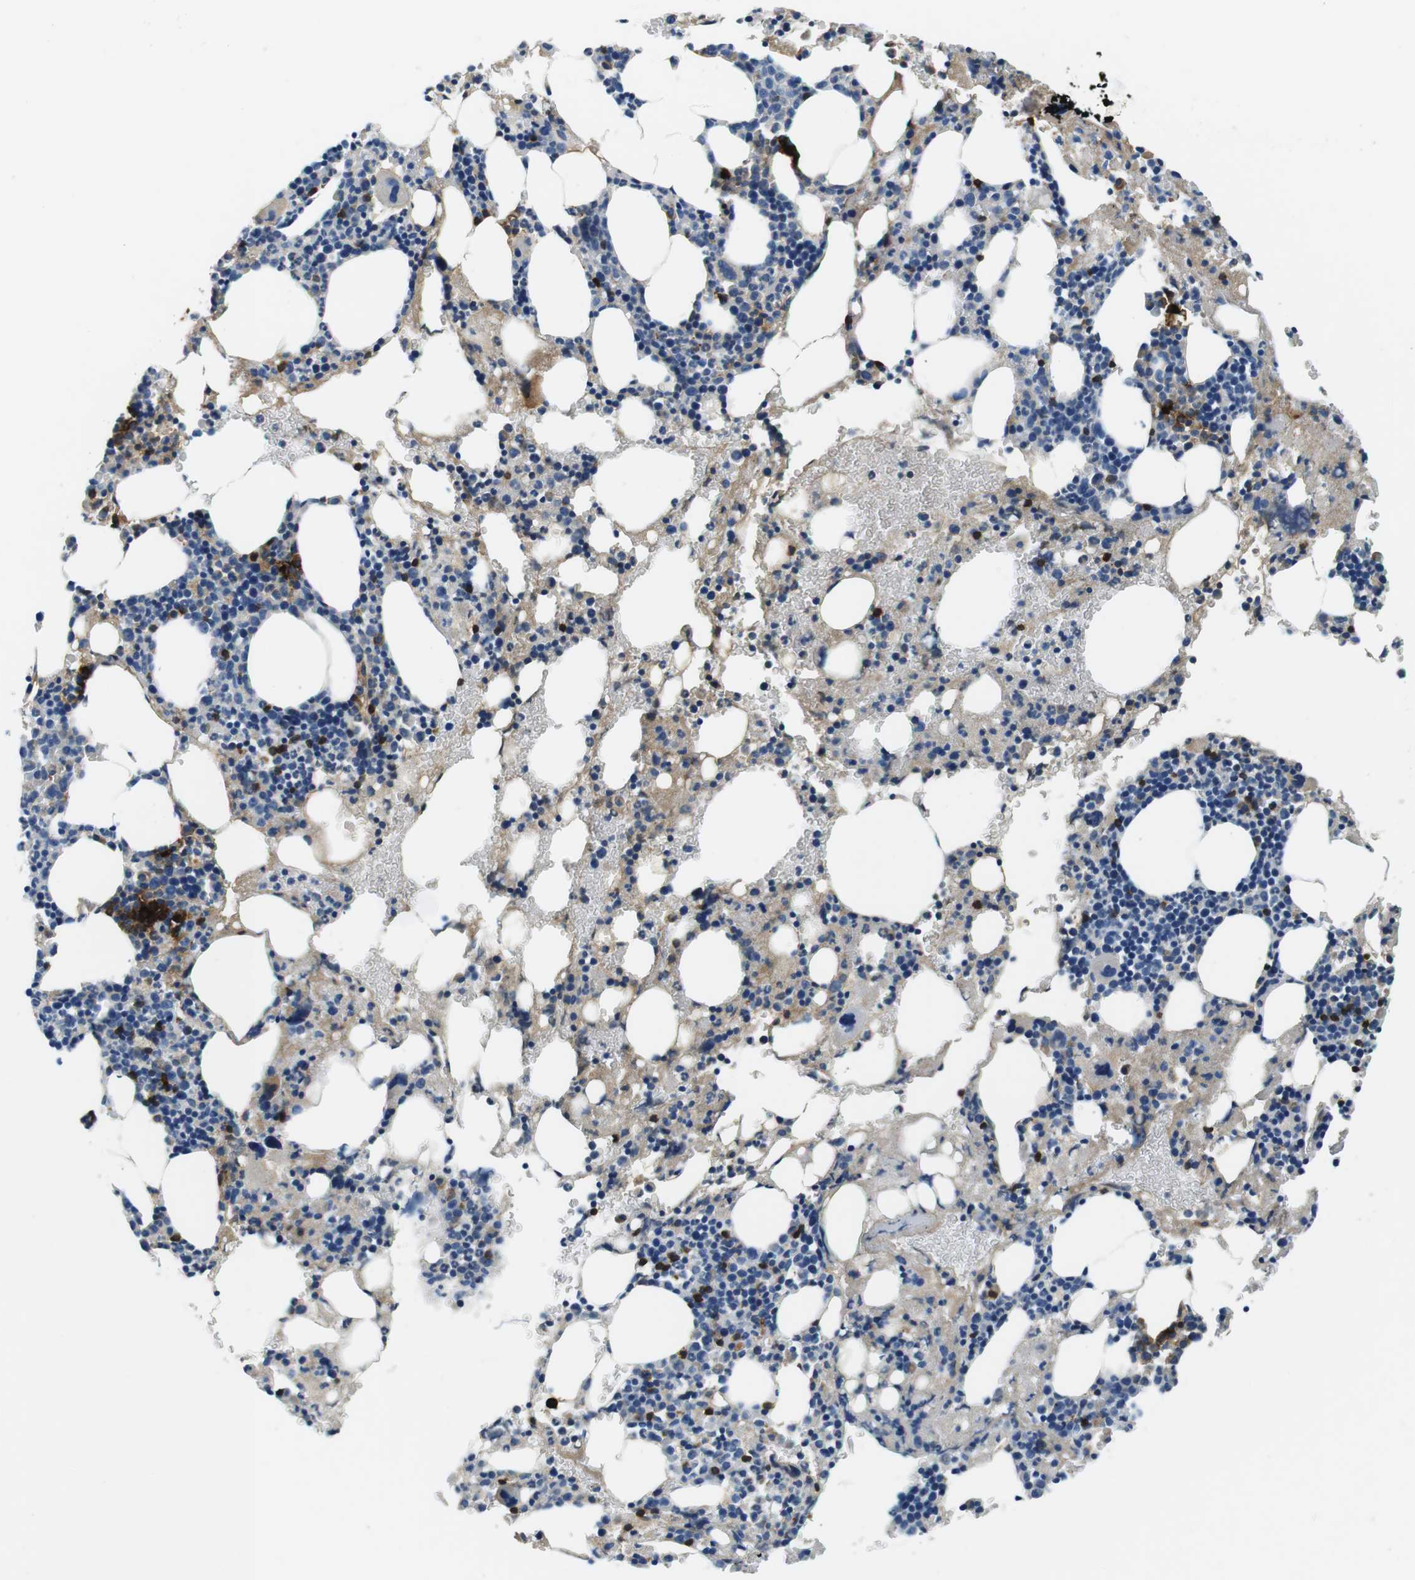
{"staining": {"intensity": "weak", "quantity": "<25%", "location": "cytoplasmic/membranous"}, "tissue": "bone marrow", "cell_type": "Hematopoietic cells", "image_type": "normal", "snomed": [{"axis": "morphology", "description": "Normal tissue, NOS"}, {"axis": "morphology", "description": "Inflammation, NOS"}, {"axis": "topography", "description": "Bone marrow"}], "caption": "Micrograph shows no significant protein expression in hematopoietic cells of benign bone marrow. (Stains: DAB immunohistochemistry with hematoxylin counter stain, Microscopy: brightfield microscopy at high magnification).", "gene": "IGHD", "patient": {"sex": "female", "age": 64}}